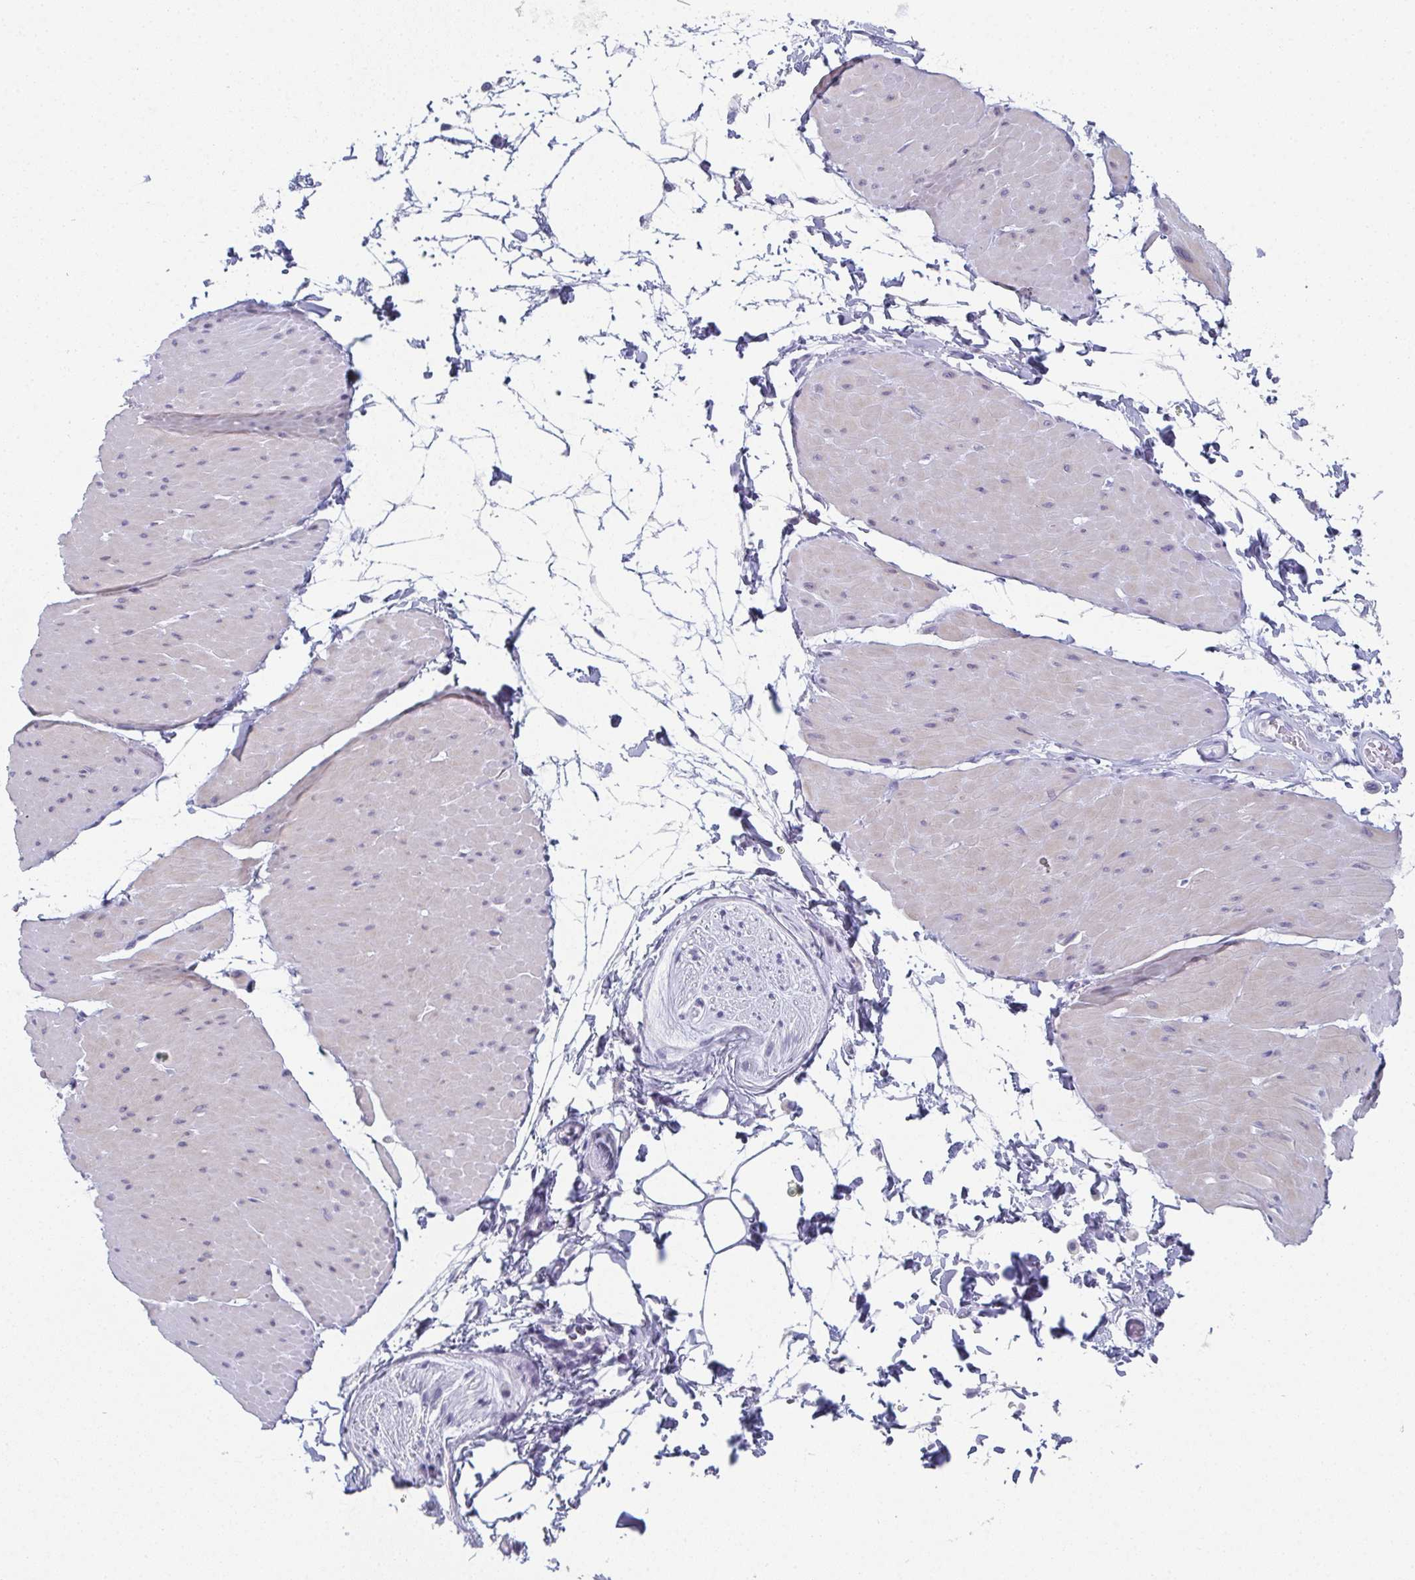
{"staining": {"intensity": "negative", "quantity": "none", "location": "none"}, "tissue": "adipose tissue", "cell_type": "Adipocytes", "image_type": "normal", "snomed": [{"axis": "morphology", "description": "Normal tissue, NOS"}, {"axis": "topography", "description": "Smooth muscle"}, {"axis": "topography", "description": "Peripheral nerve tissue"}], "caption": "This is a image of IHC staining of normal adipose tissue, which shows no expression in adipocytes. (DAB immunohistochemistry, high magnification).", "gene": "PYCR3", "patient": {"sex": "male", "age": 58}}